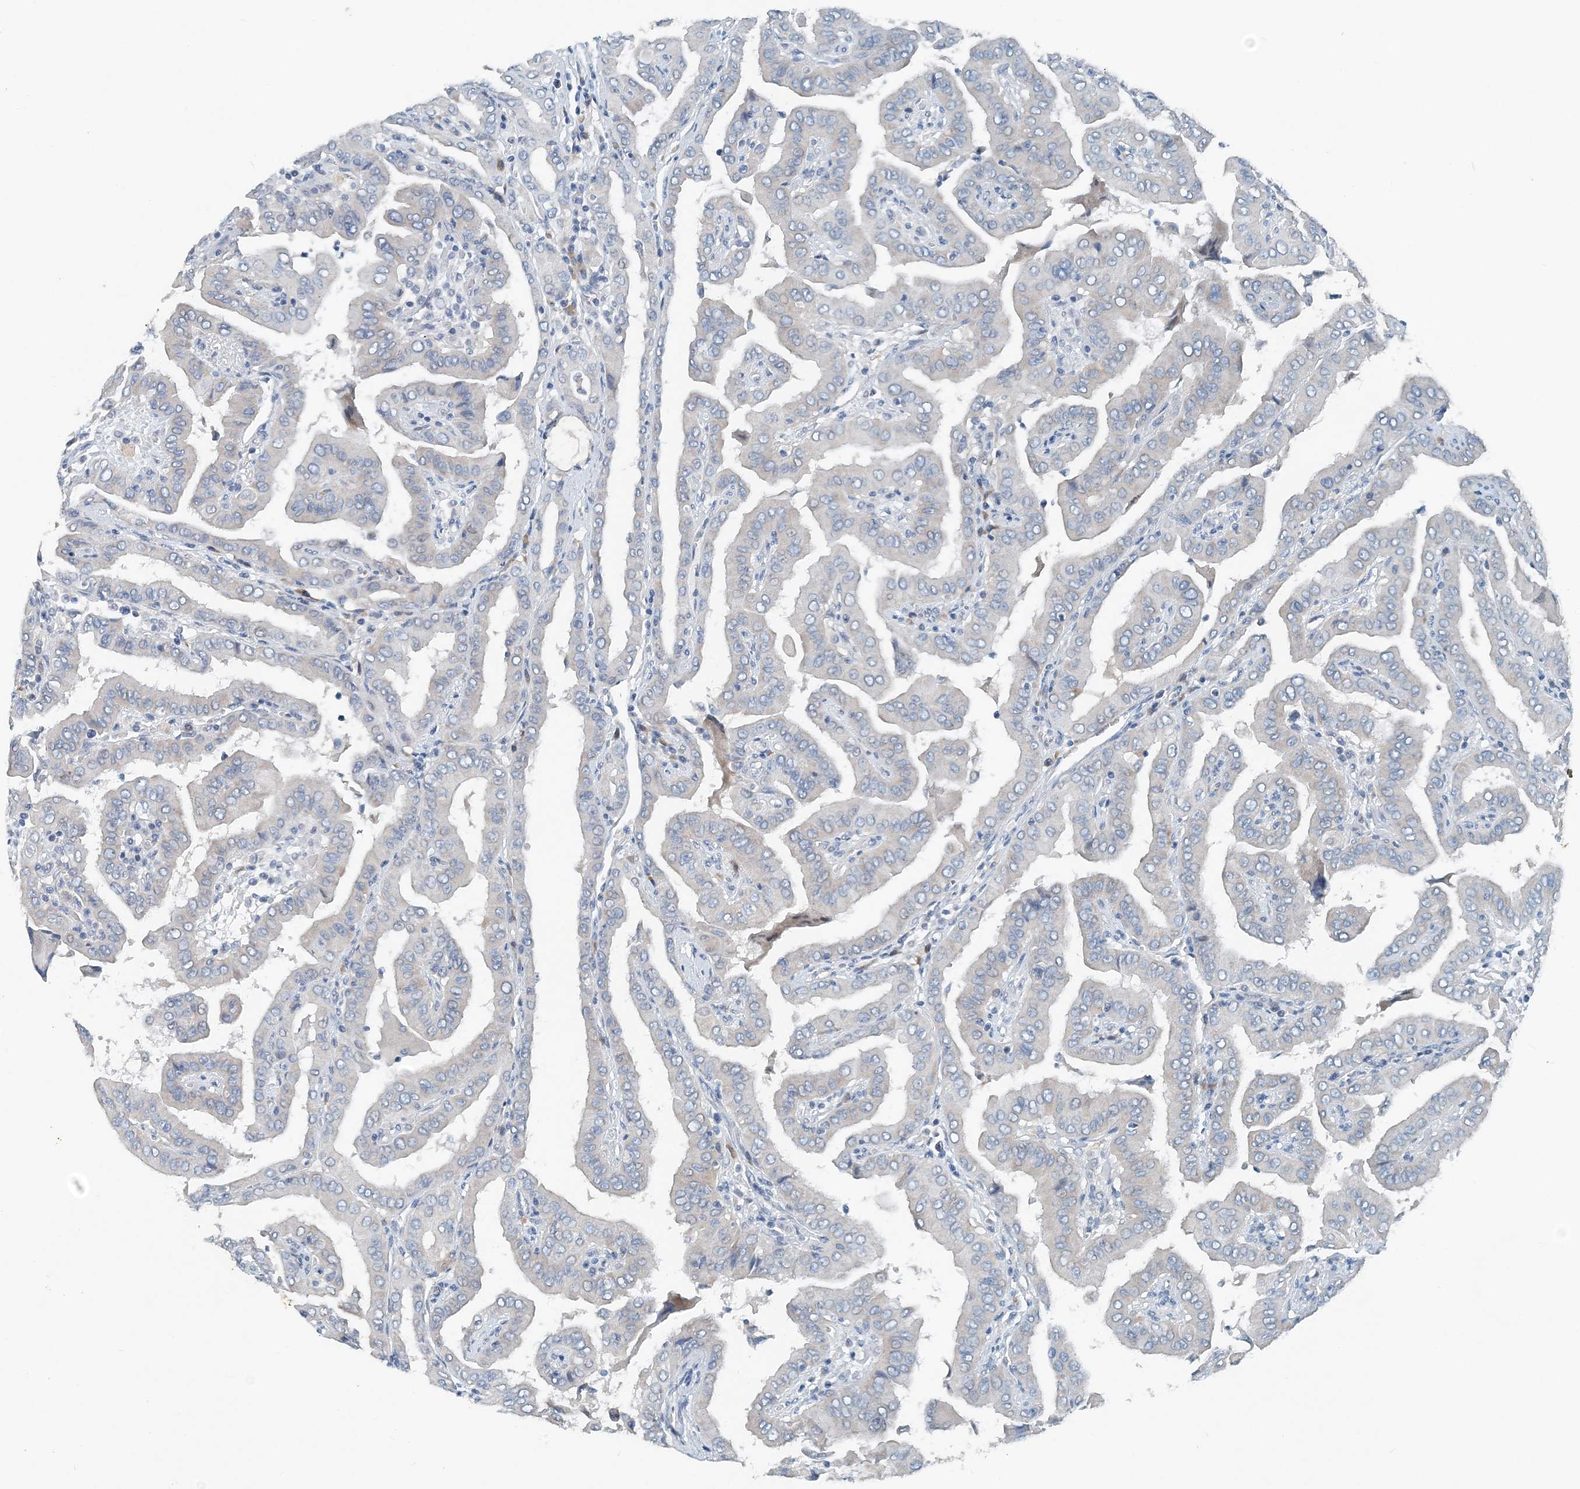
{"staining": {"intensity": "negative", "quantity": "none", "location": "none"}, "tissue": "thyroid cancer", "cell_type": "Tumor cells", "image_type": "cancer", "snomed": [{"axis": "morphology", "description": "Papillary adenocarcinoma, NOS"}, {"axis": "topography", "description": "Thyroid gland"}], "caption": "An immunohistochemistry image of thyroid cancer (papillary adenocarcinoma) is shown. There is no staining in tumor cells of thyroid cancer (papillary adenocarcinoma). (Immunohistochemistry, brightfield microscopy, high magnification).", "gene": "EEF1A2", "patient": {"sex": "male", "age": 33}}